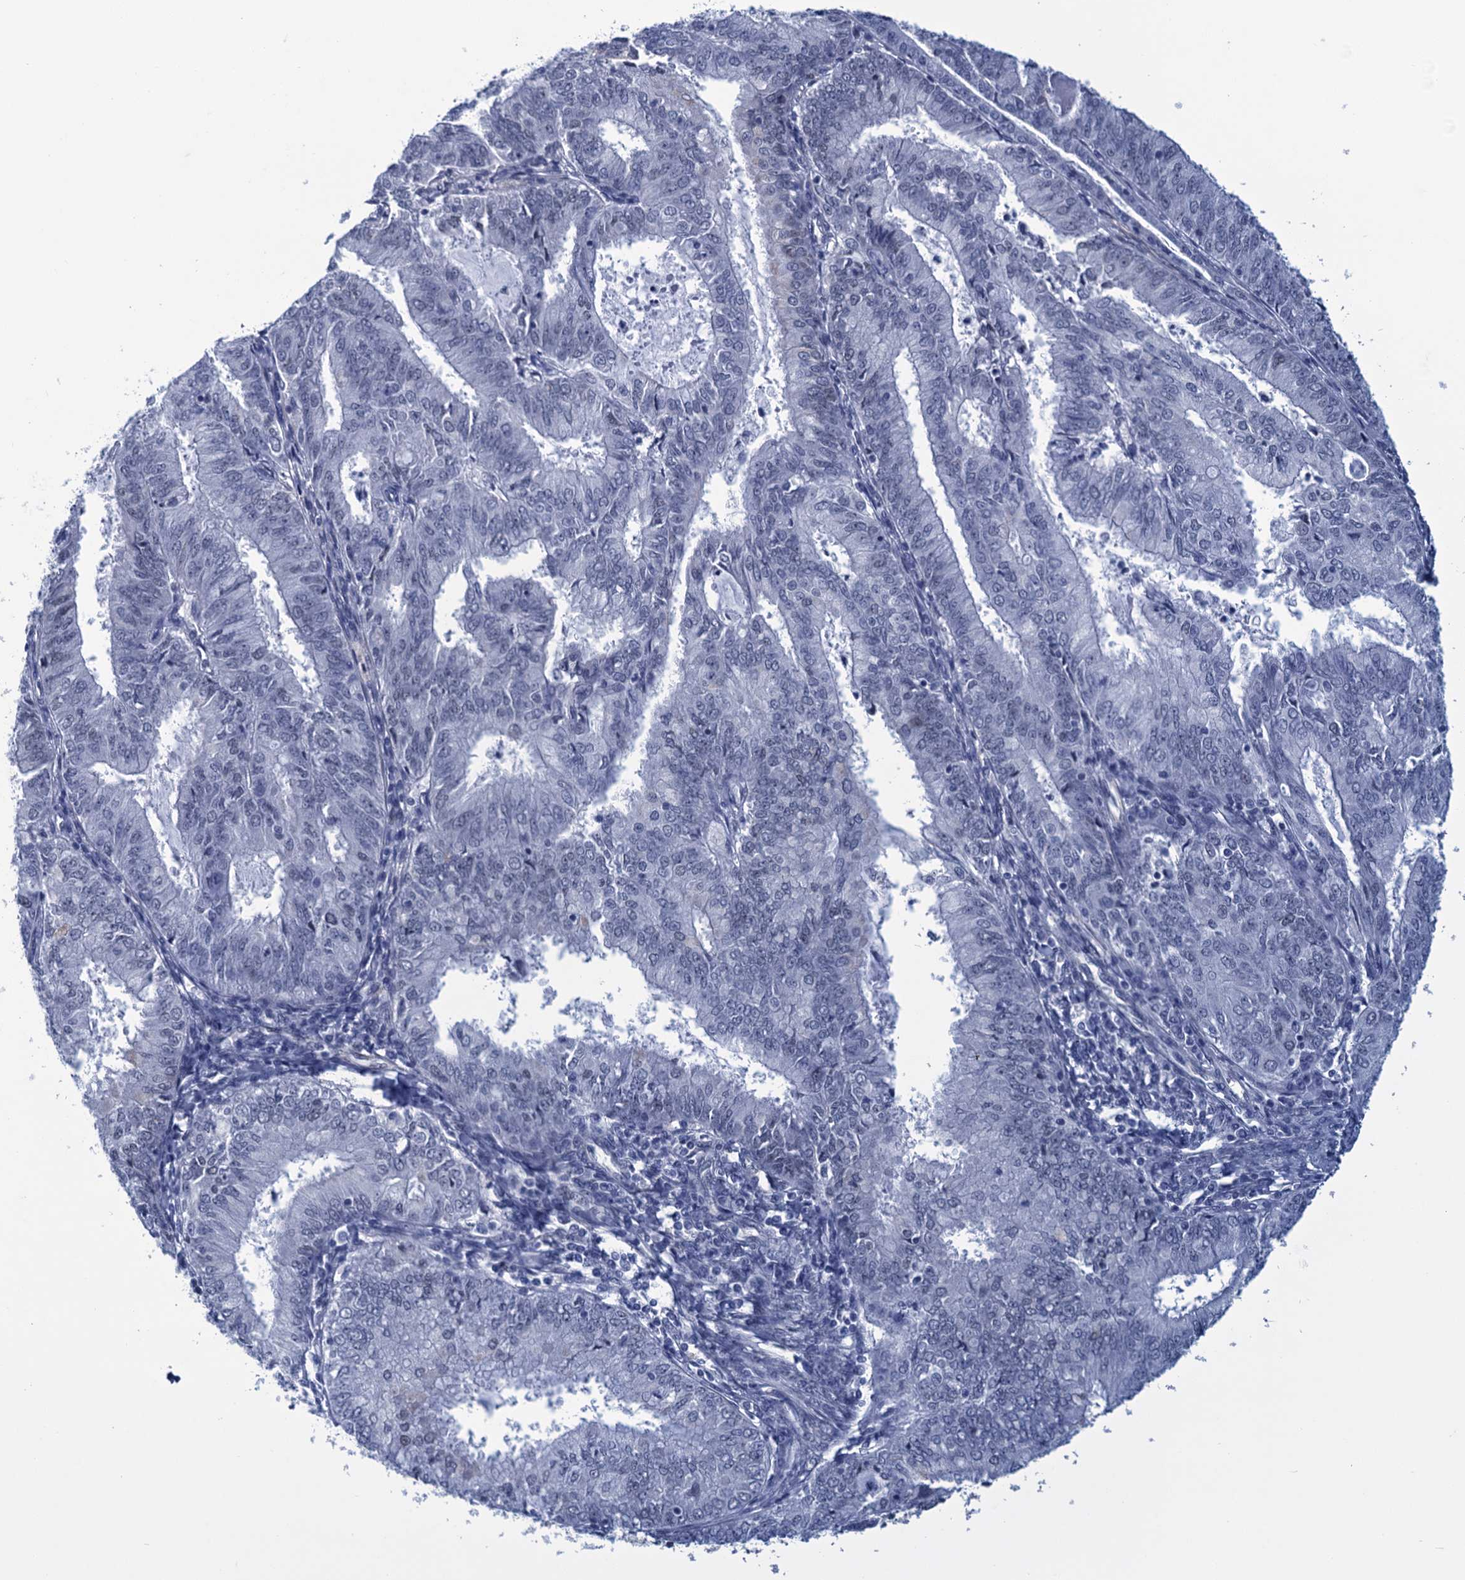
{"staining": {"intensity": "negative", "quantity": "none", "location": "none"}, "tissue": "endometrial cancer", "cell_type": "Tumor cells", "image_type": "cancer", "snomed": [{"axis": "morphology", "description": "Adenocarcinoma, NOS"}, {"axis": "topography", "description": "Endometrium"}], "caption": "Immunohistochemistry (IHC) of endometrial cancer exhibits no expression in tumor cells.", "gene": "GINS3", "patient": {"sex": "female", "age": 57}}